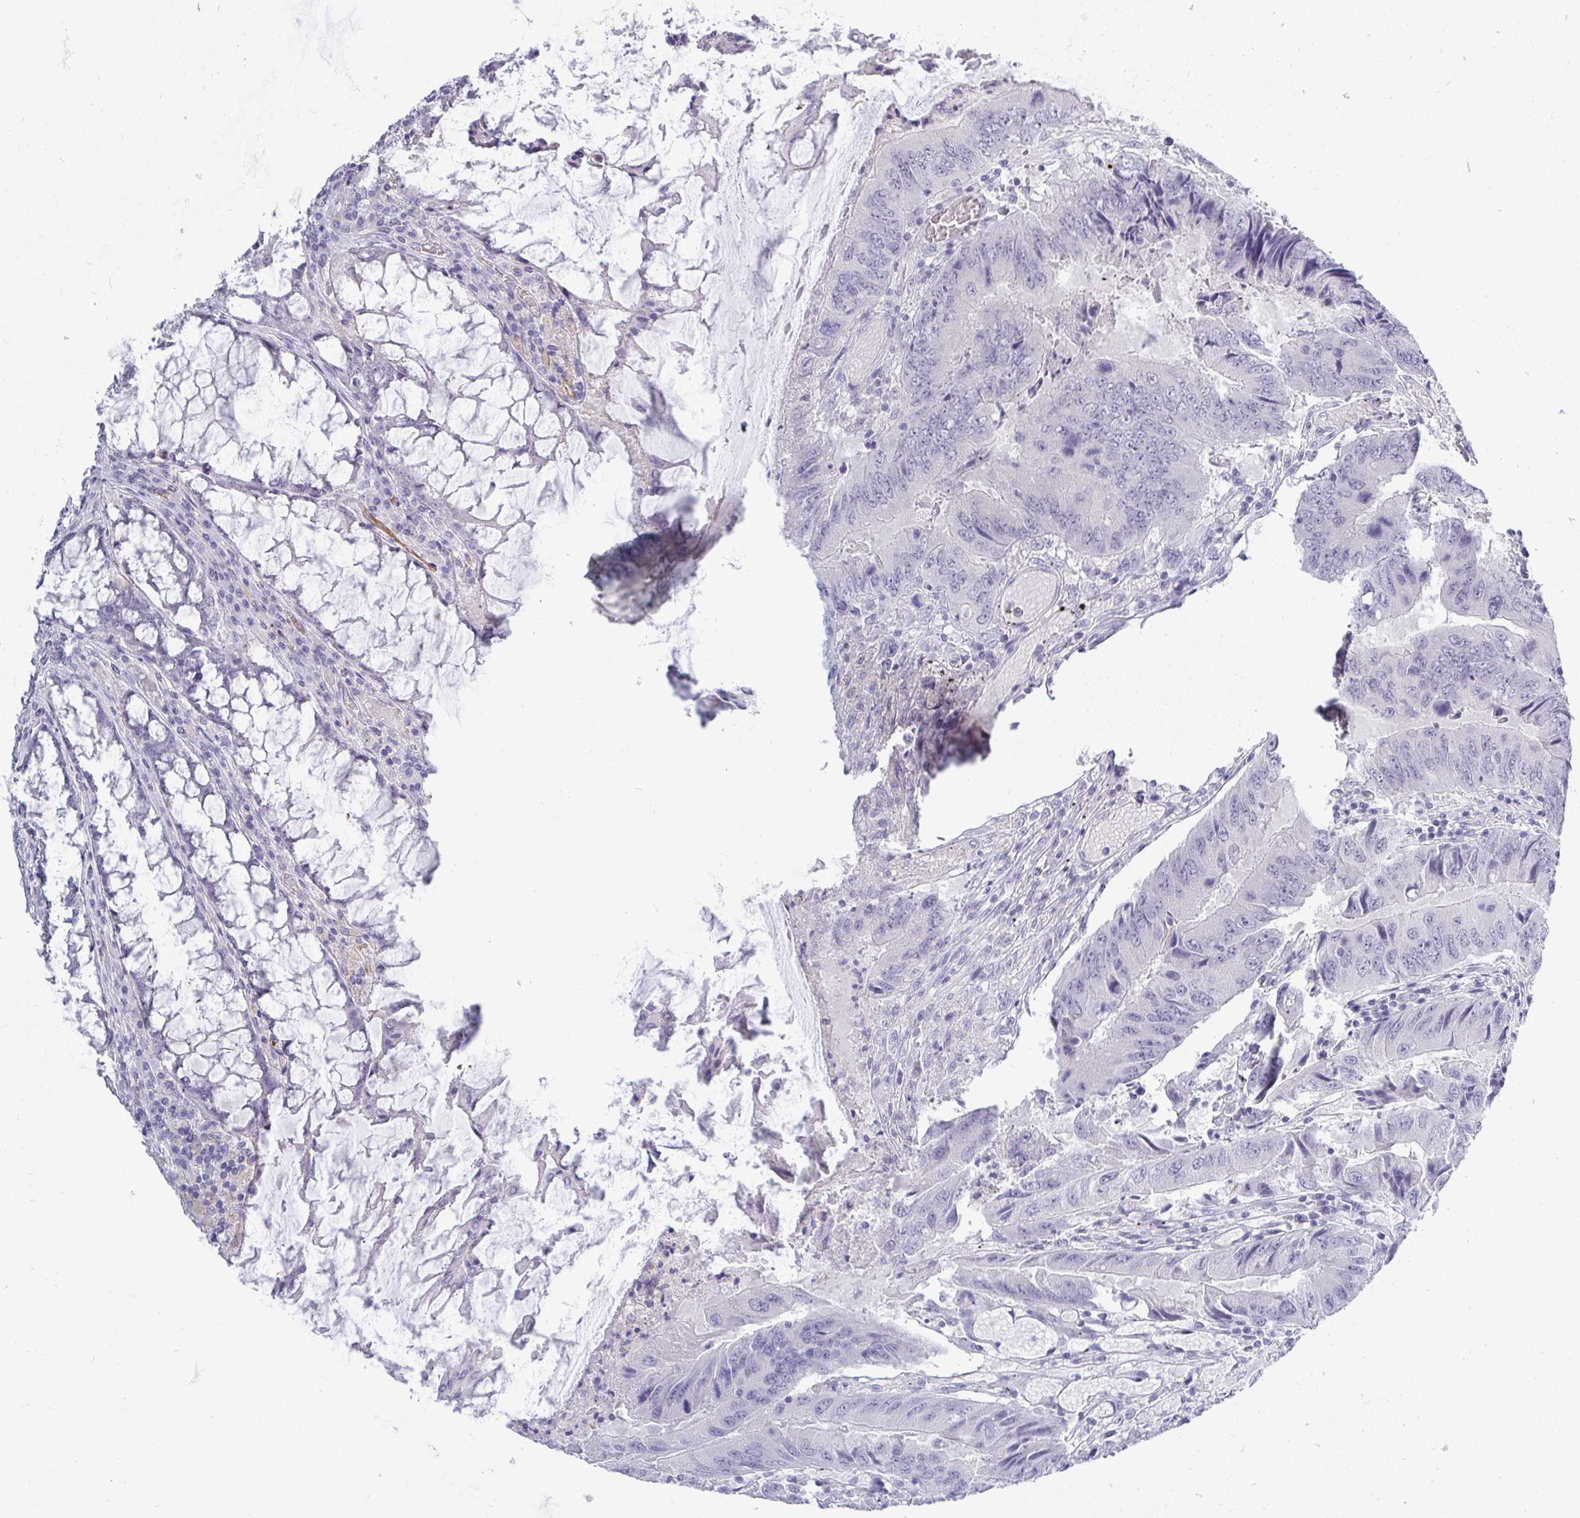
{"staining": {"intensity": "negative", "quantity": "none", "location": "none"}, "tissue": "colorectal cancer", "cell_type": "Tumor cells", "image_type": "cancer", "snomed": [{"axis": "morphology", "description": "Adenocarcinoma, NOS"}, {"axis": "topography", "description": "Colon"}], "caption": "This is an immunohistochemistry micrograph of colorectal cancer. There is no positivity in tumor cells.", "gene": "TMEM82", "patient": {"sex": "male", "age": 53}}